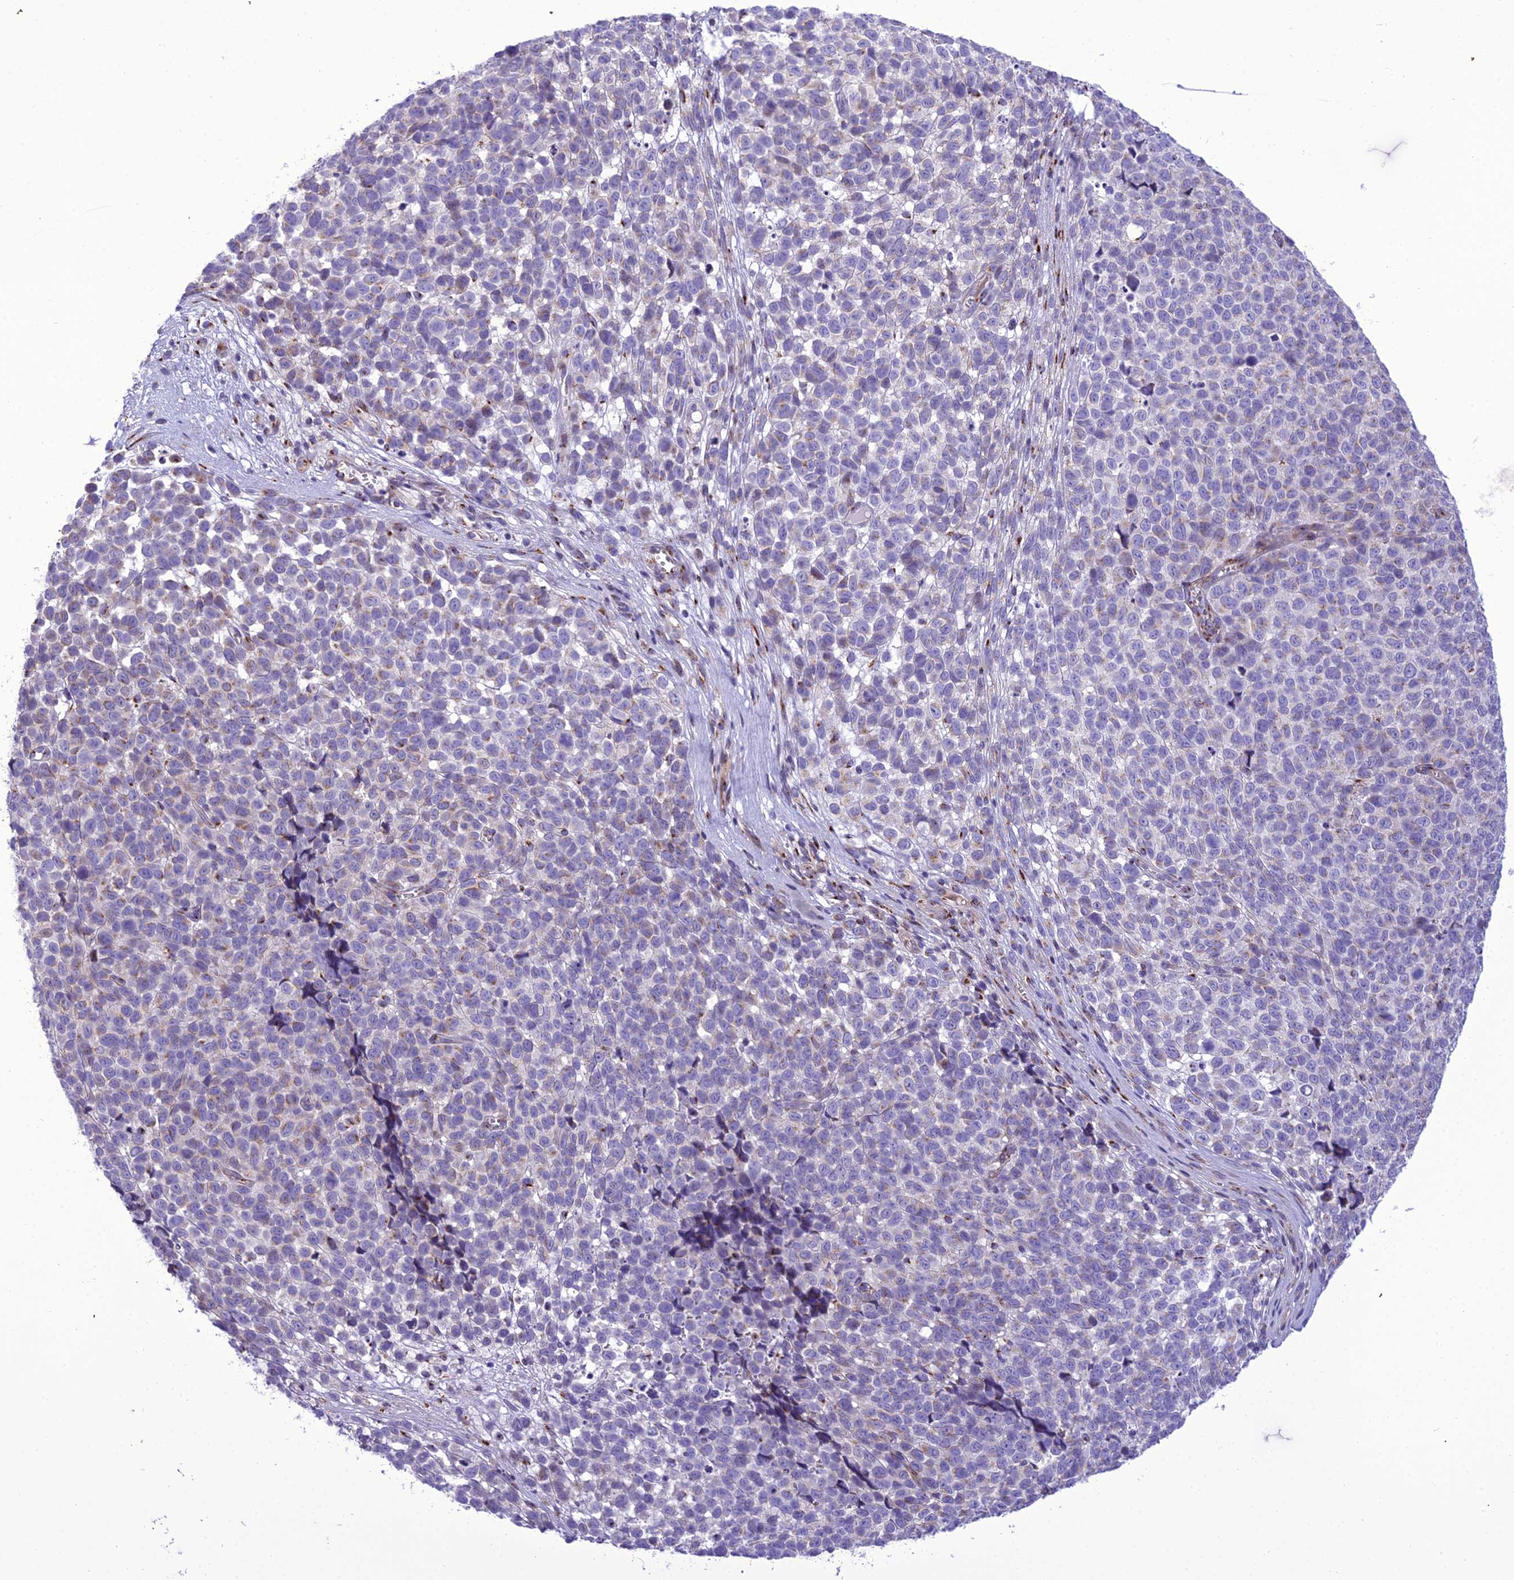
{"staining": {"intensity": "moderate", "quantity": "<25%", "location": "cytoplasmic/membranous"}, "tissue": "melanoma", "cell_type": "Tumor cells", "image_type": "cancer", "snomed": [{"axis": "morphology", "description": "Malignant melanoma, NOS"}, {"axis": "topography", "description": "Nose, NOS"}], "caption": "Immunohistochemical staining of human malignant melanoma shows low levels of moderate cytoplasmic/membranous protein positivity in about <25% of tumor cells. (DAB = brown stain, brightfield microscopy at high magnification).", "gene": "GOLM2", "patient": {"sex": "female", "age": 48}}